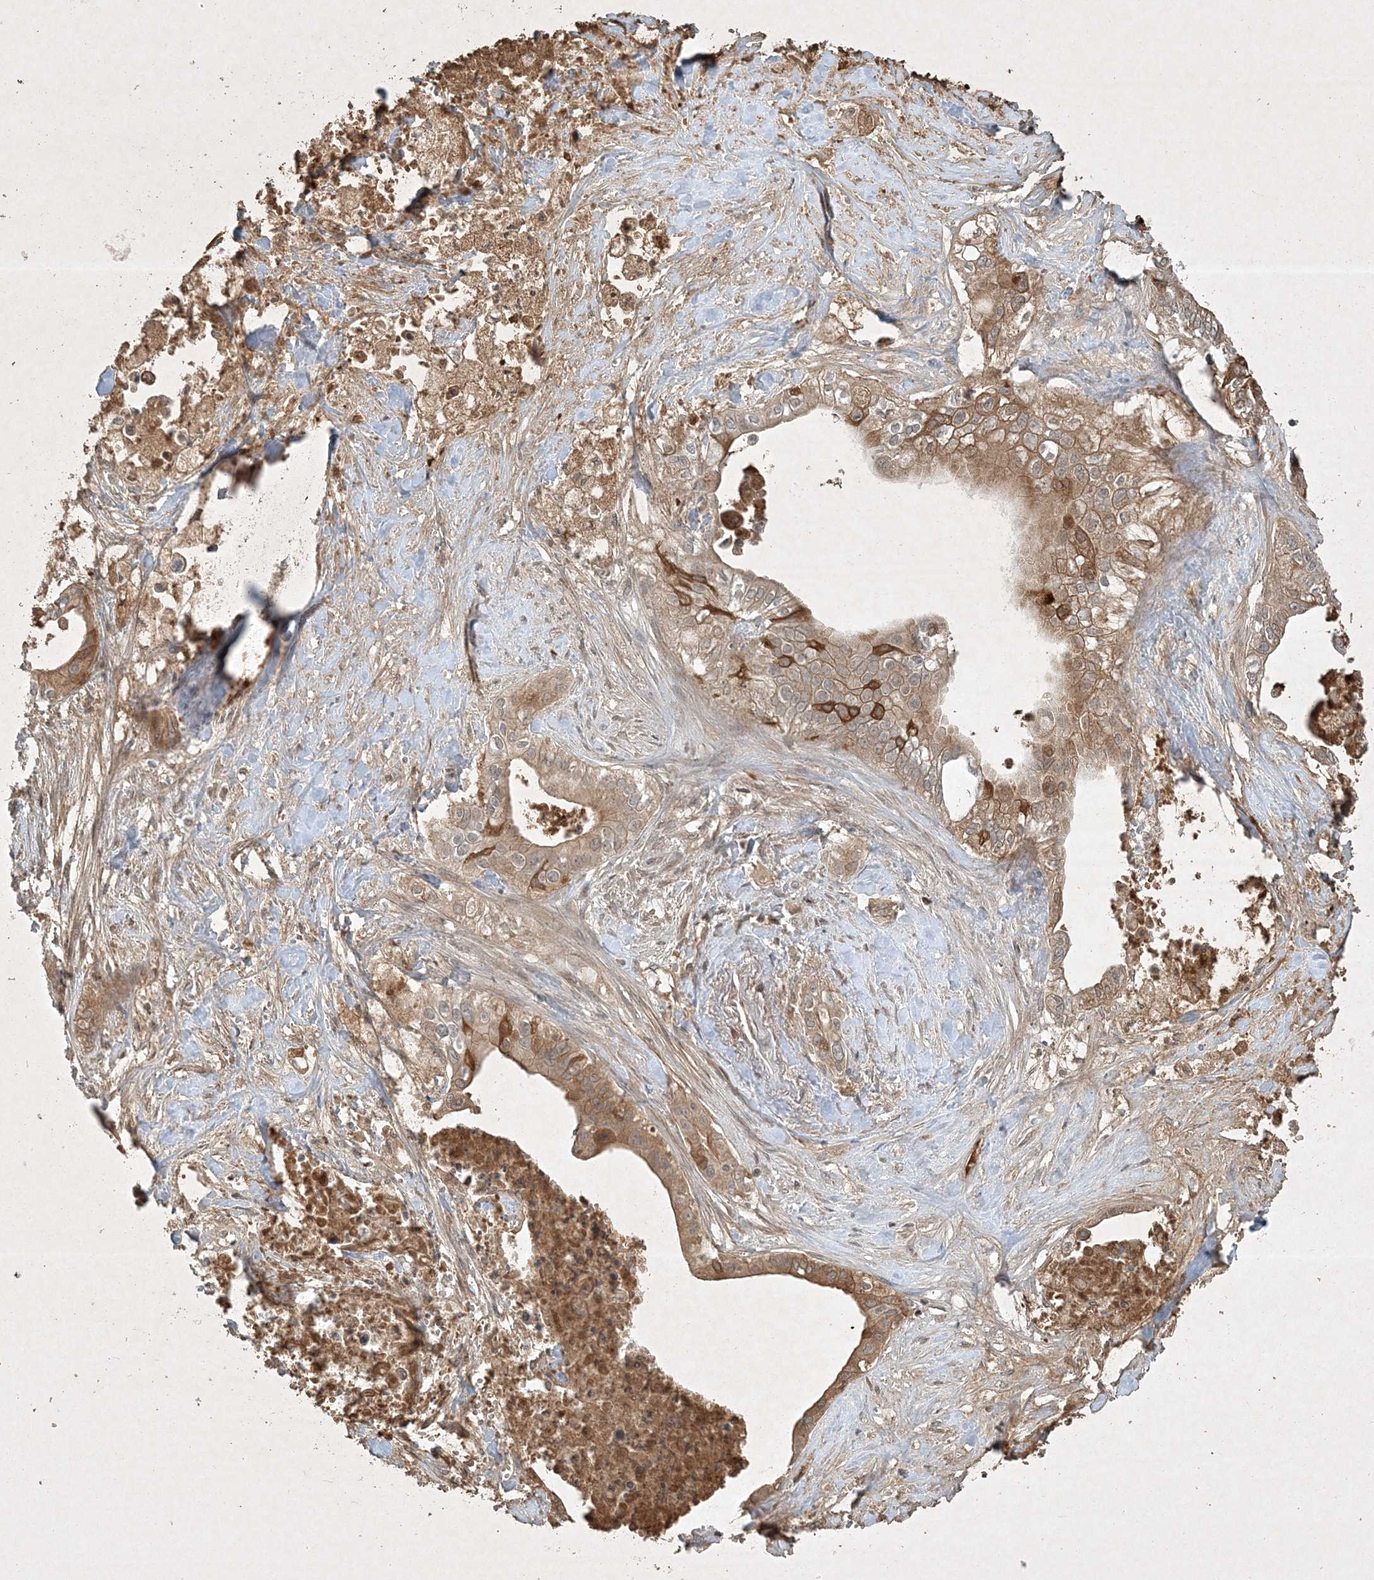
{"staining": {"intensity": "moderate", "quantity": "25%-75%", "location": "cytoplasmic/membranous"}, "tissue": "pancreatic cancer", "cell_type": "Tumor cells", "image_type": "cancer", "snomed": [{"axis": "morphology", "description": "Adenocarcinoma, NOS"}, {"axis": "topography", "description": "Pancreas"}], "caption": "Pancreatic cancer (adenocarcinoma) stained with a protein marker reveals moderate staining in tumor cells.", "gene": "TNFAIP6", "patient": {"sex": "female", "age": 78}}